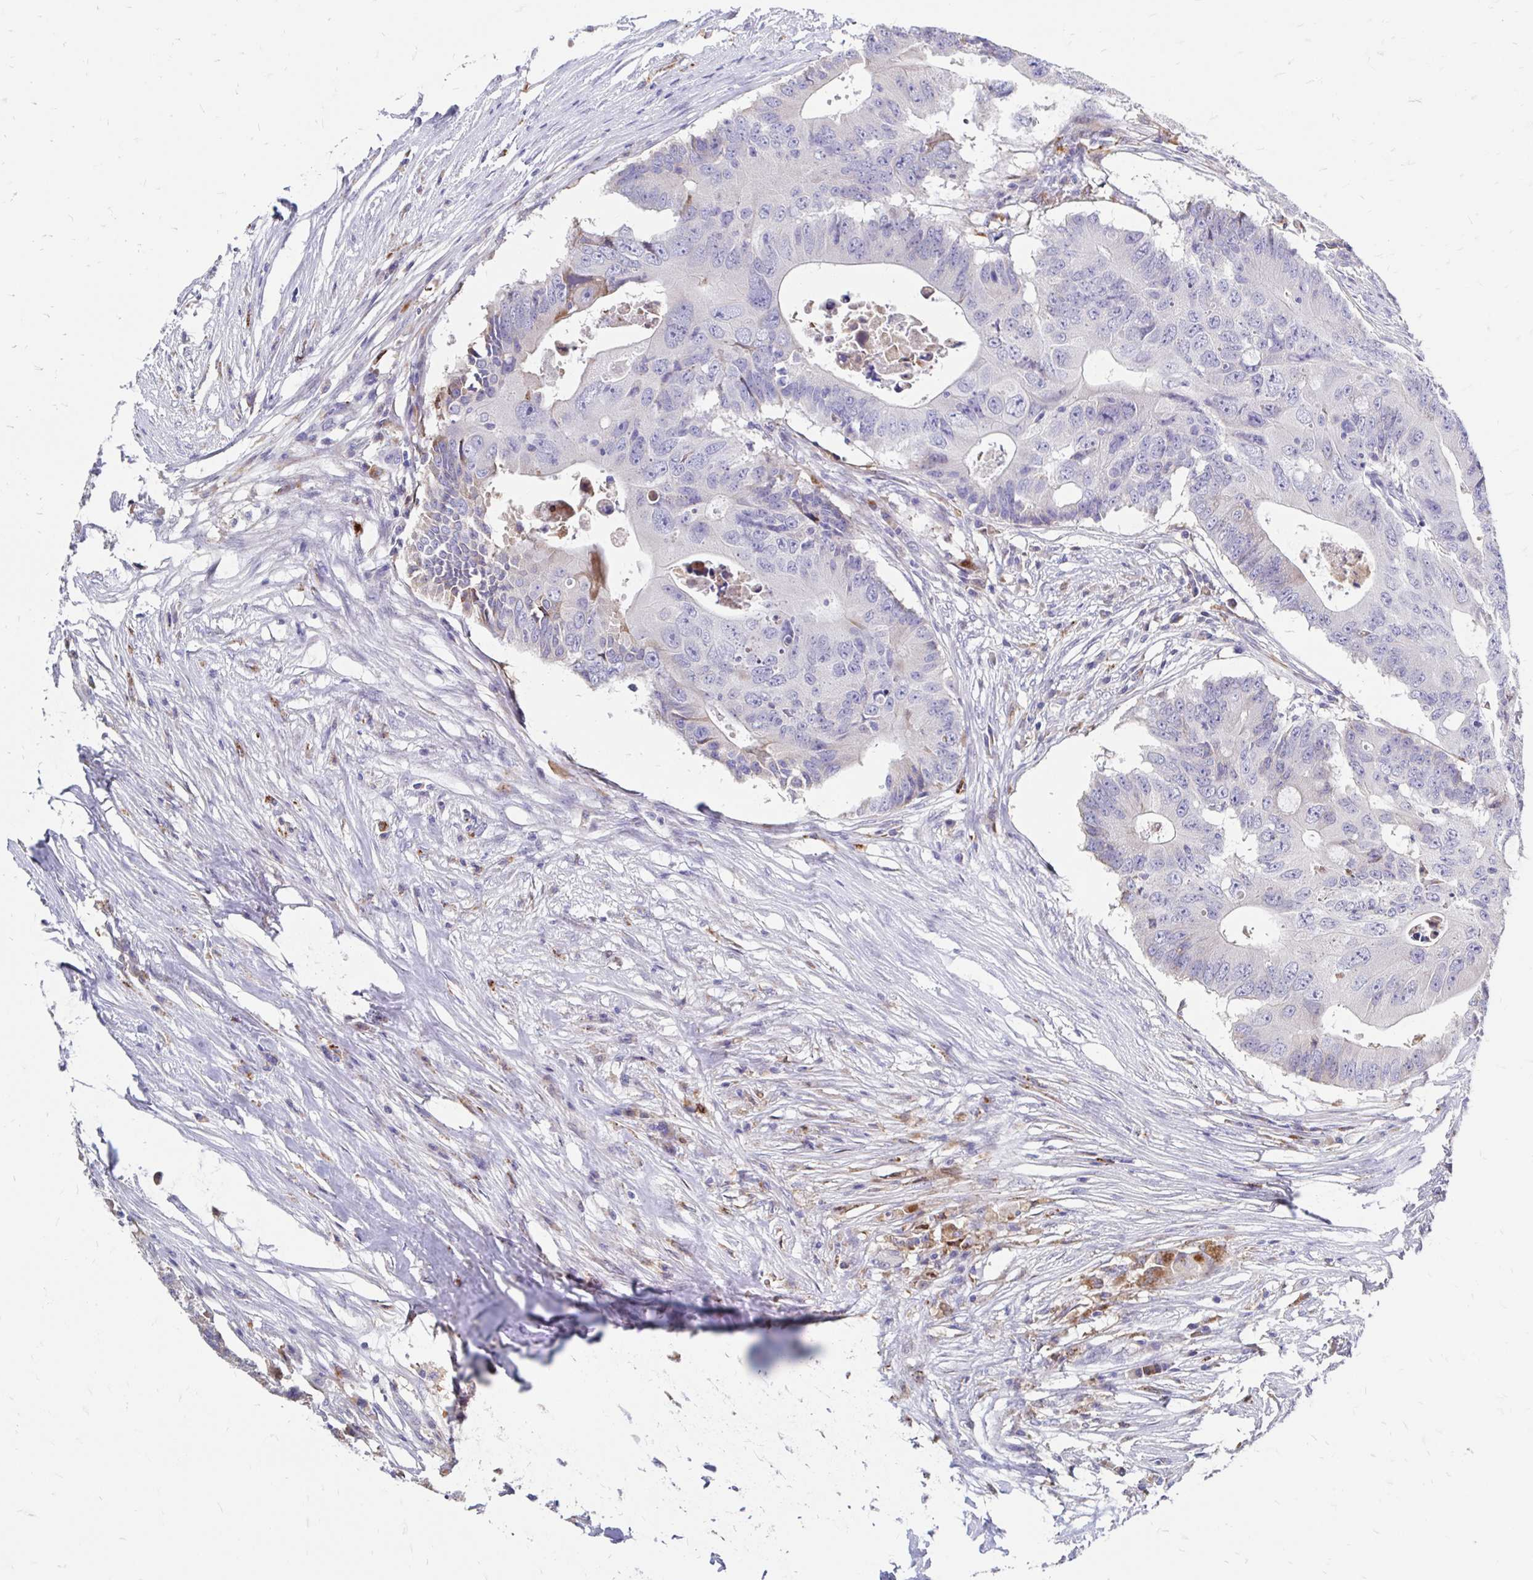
{"staining": {"intensity": "negative", "quantity": "none", "location": "none"}, "tissue": "colorectal cancer", "cell_type": "Tumor cells", "image_type": "cancer", "snomed": [{"axis": "morphology", "description": "Adenocarcinoma, NOS"}, {"axis": "topography", "description": "Colon"}], "caption": "The histopathology image reveals no significant positivity in tumor cells of colorectal cancer.", "gene": "CDKL1", "patient": {"sex": "male", "age": 71}}